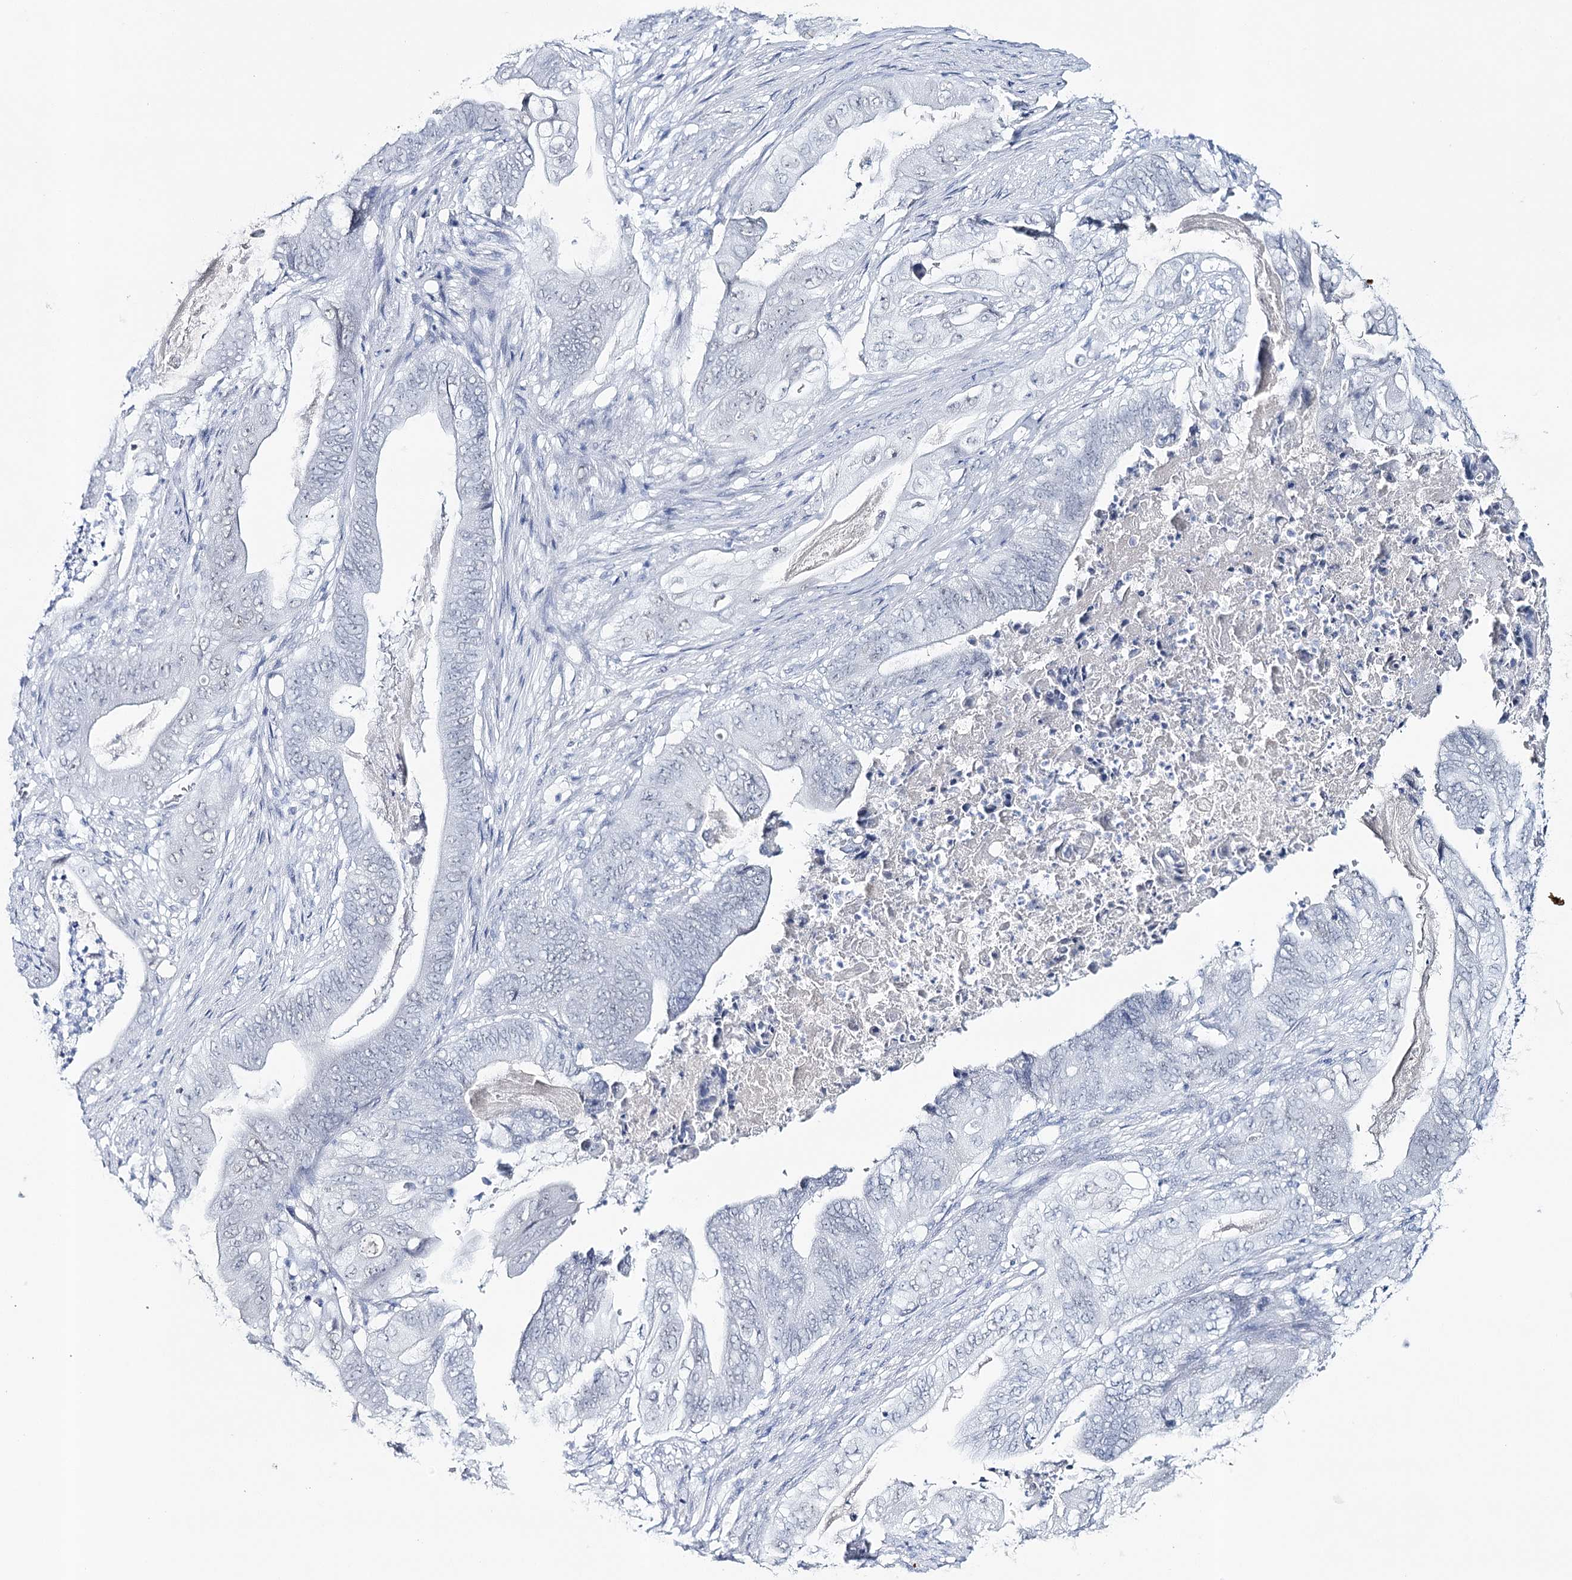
{"staining": {"intensity": "negative", "quantity": "none", "location": "none"}, "tissue": "stomach cancer", "cell_type": "Tumor cells", "image_type": "cancer", "snomed": [{"axis": "morphology", "description": "Adenocarcinoma, NOS"}, {"axis": "topography", "description": "Stomach"}], "caption": "This is an IHC image of human adenocarcinoma (stomach). There is no positivity in tumor cells.", "gene": "ZC3H8", "patient": {"sex": "female", "age": 73}}